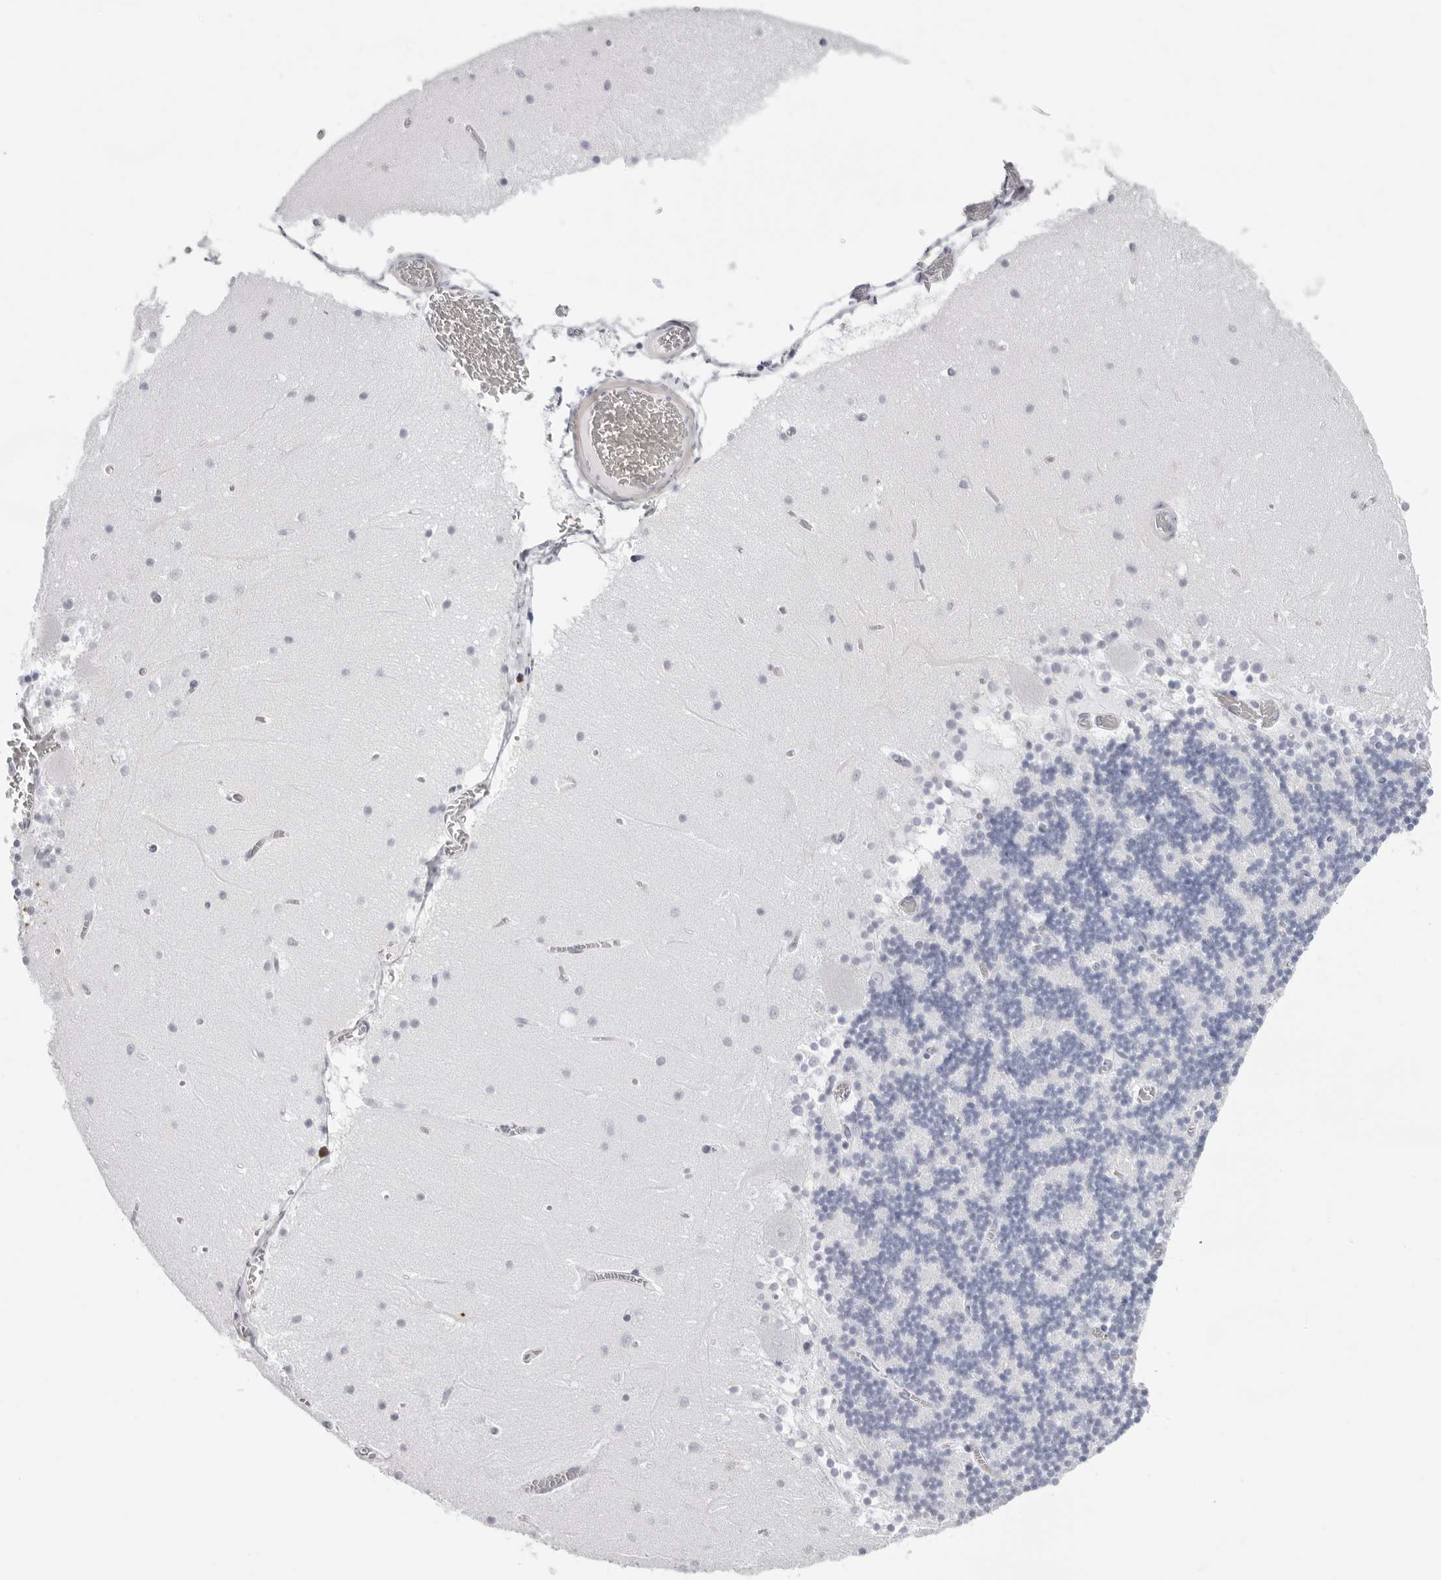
{"staining": {"intensity": "negative", "quantity": "none", "location": "none"}, "tissue": "cerebellum", "cell_type": "Cells in granular layer", "image_type": "normal", "snomed": [{"axis": "morphology", "description": "Normal tissue, NOS"}, {"axis": "topography", "description": "Cerebellum"}], "caption": "This image is of normal cerebellum stained with immunohistochemistry to label a protein in brown with the nuclei are counter-stained blue. There is no expression in cells in granular layer.", "gene": "INSL3", "patient": {"sex": "female", "age": 28}}